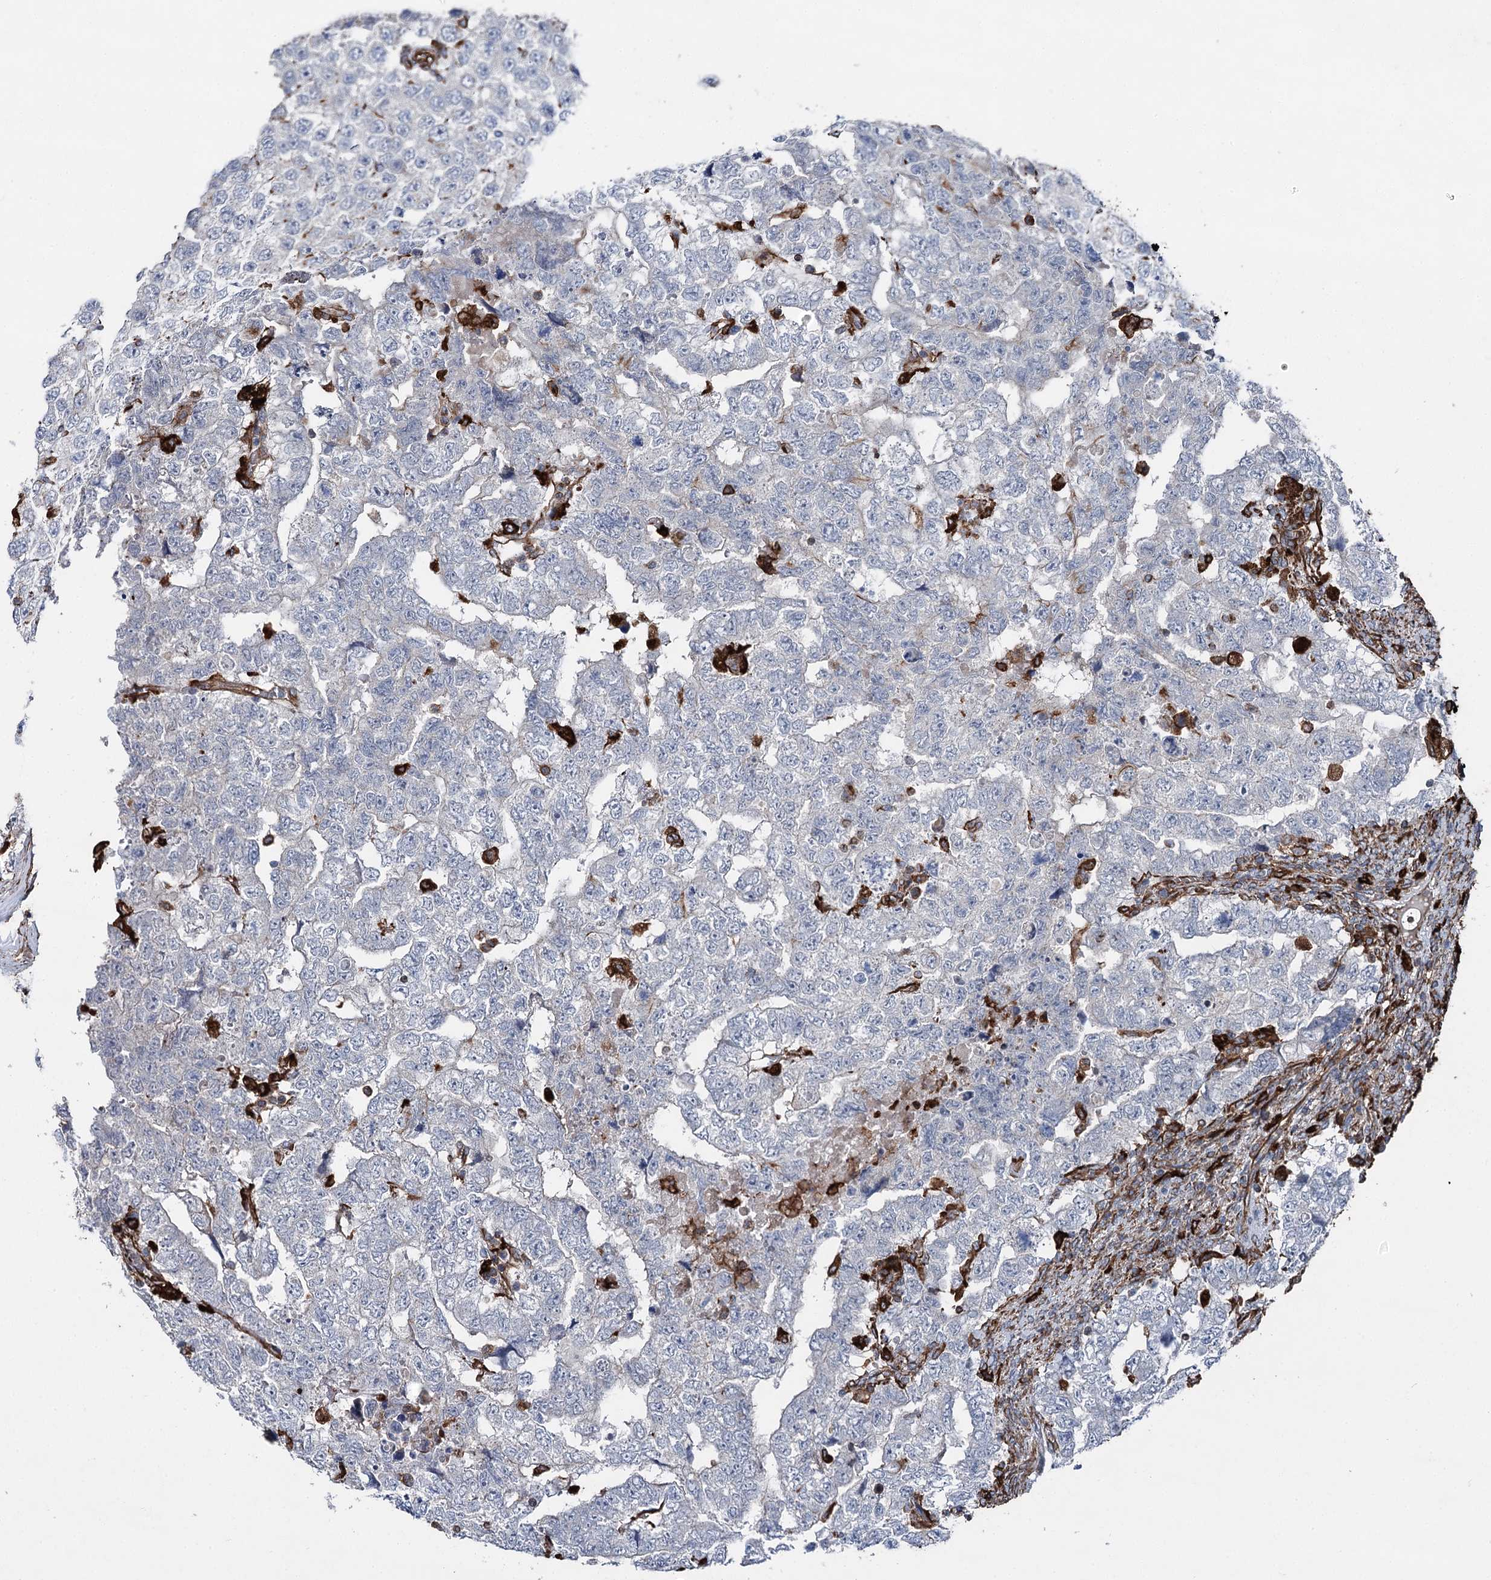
{"staining": {"intensity": "negative", "quantity": "none", "location": "none"}, "tissue": "testis cancer", "cell_type": "Tumor cells", "image_type": "cancer", "snomed": [{"axis": "morphology", "description": "Carcinoma, Embryonal, NOS"}, {"axis": "topography", "description": "Testis"}], "caption": "Photomicrograph shows no significant protein expression in tumor cells of testis cancer. (DAB immunohistochemistry with hematoxylin counter stain).", "gene": "CLEC4M", "patient": {"sex": "male", "age": 36}}